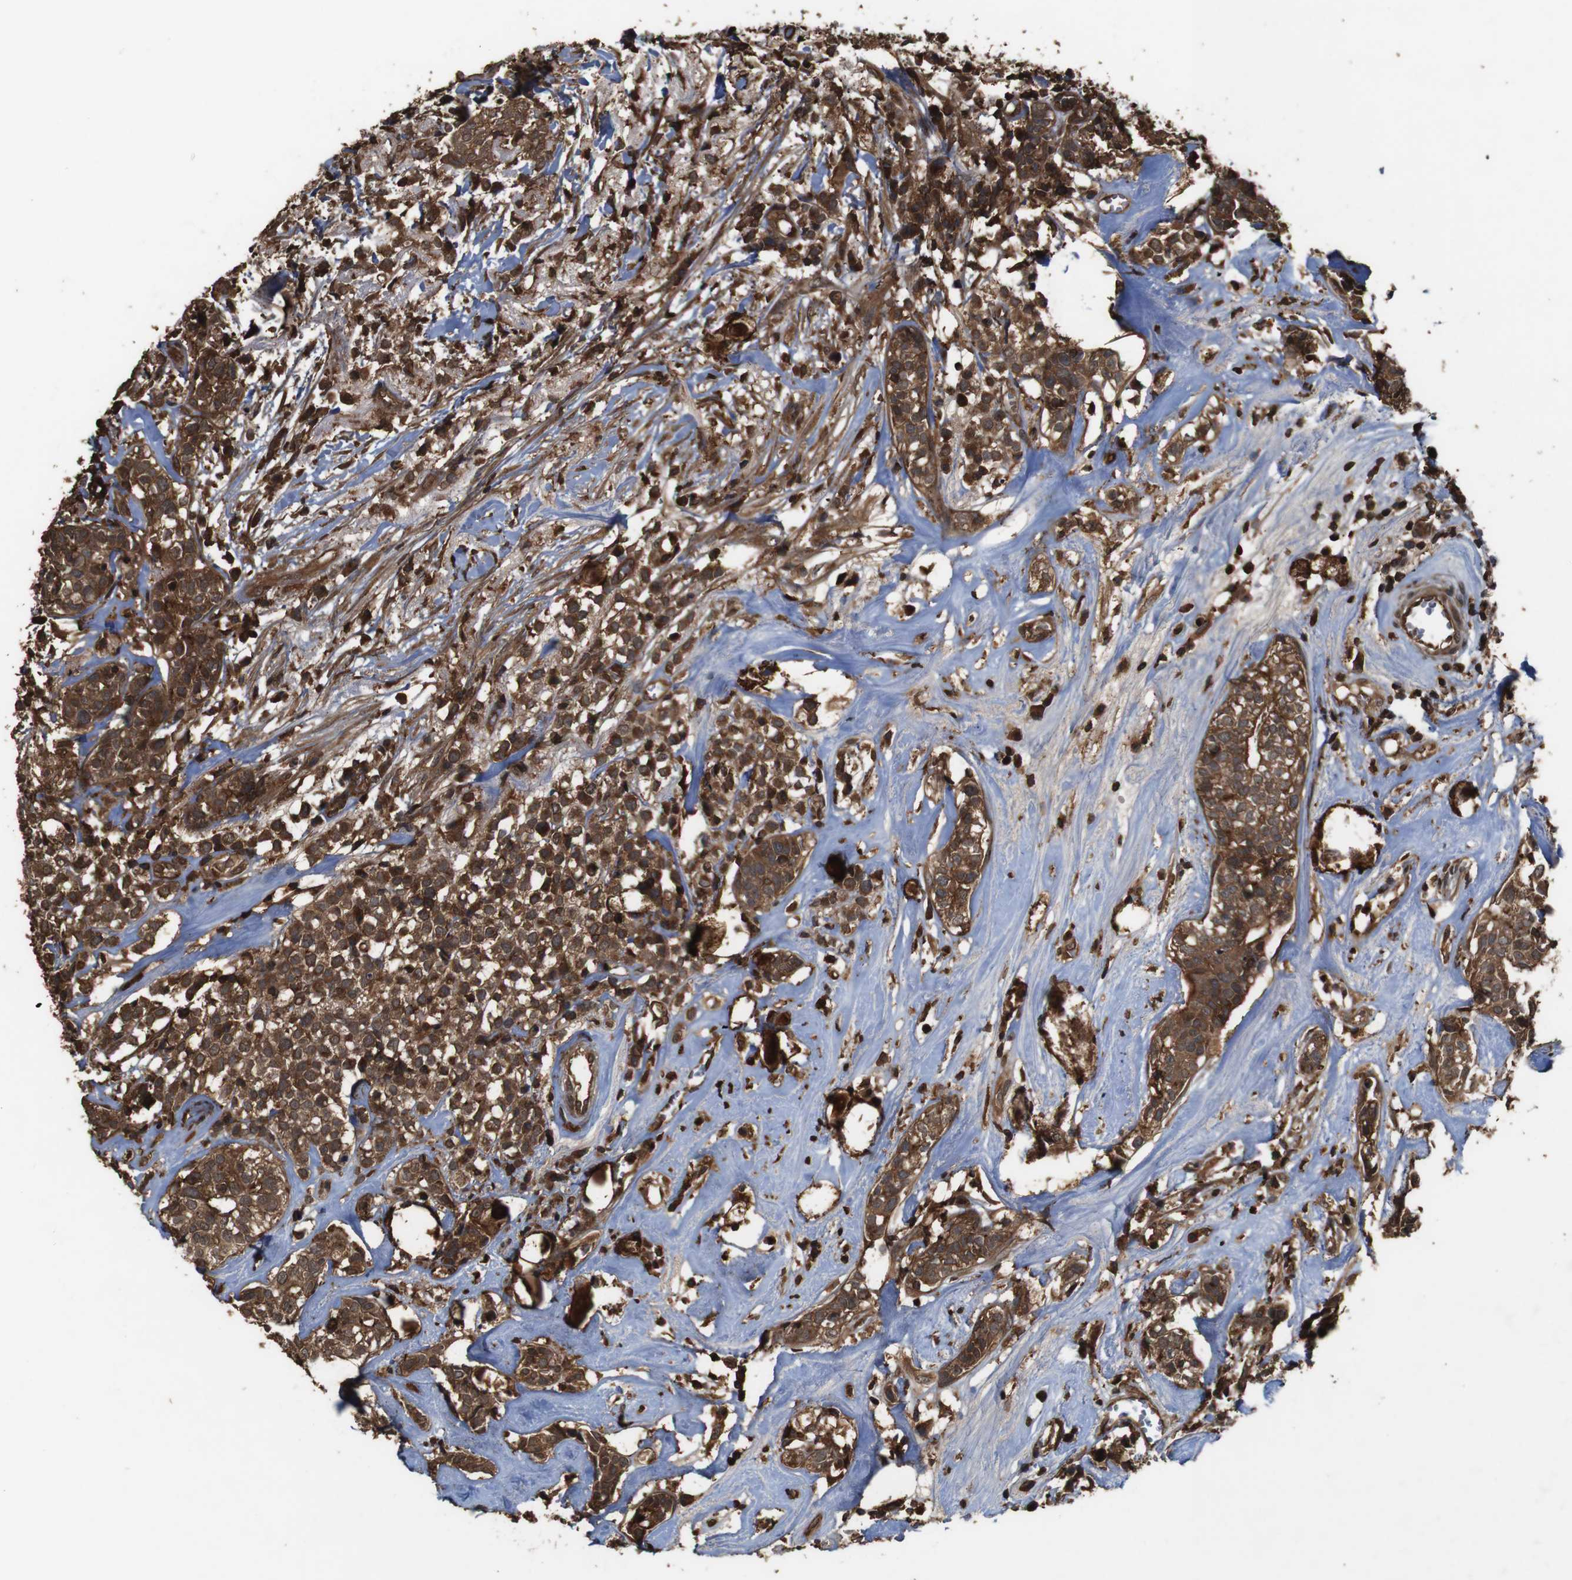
{"staining": {"intensity": "strong", "quantity": ">75%", "location": "cytoplasmic/membranous"}, "tissue": "head and neck cancer", "cell_type": "Tumor cells", "image_type": "cancer", "snomed": [{"axis": "morphology", "description": "Adenocarcinoma, NOS"}, {"axis": "topography", "description": "Salivary gland"}, {"axis": "topography", "description": "Head-Neck"}], "caption": "This image reveals IHC staining of human head and neck cancer, with high strong cytoplasmic/membranous positivity in approximately >75% of tumor cells.", "gene": "BAG4", "patient": {"sex": "female", "age": 65}}